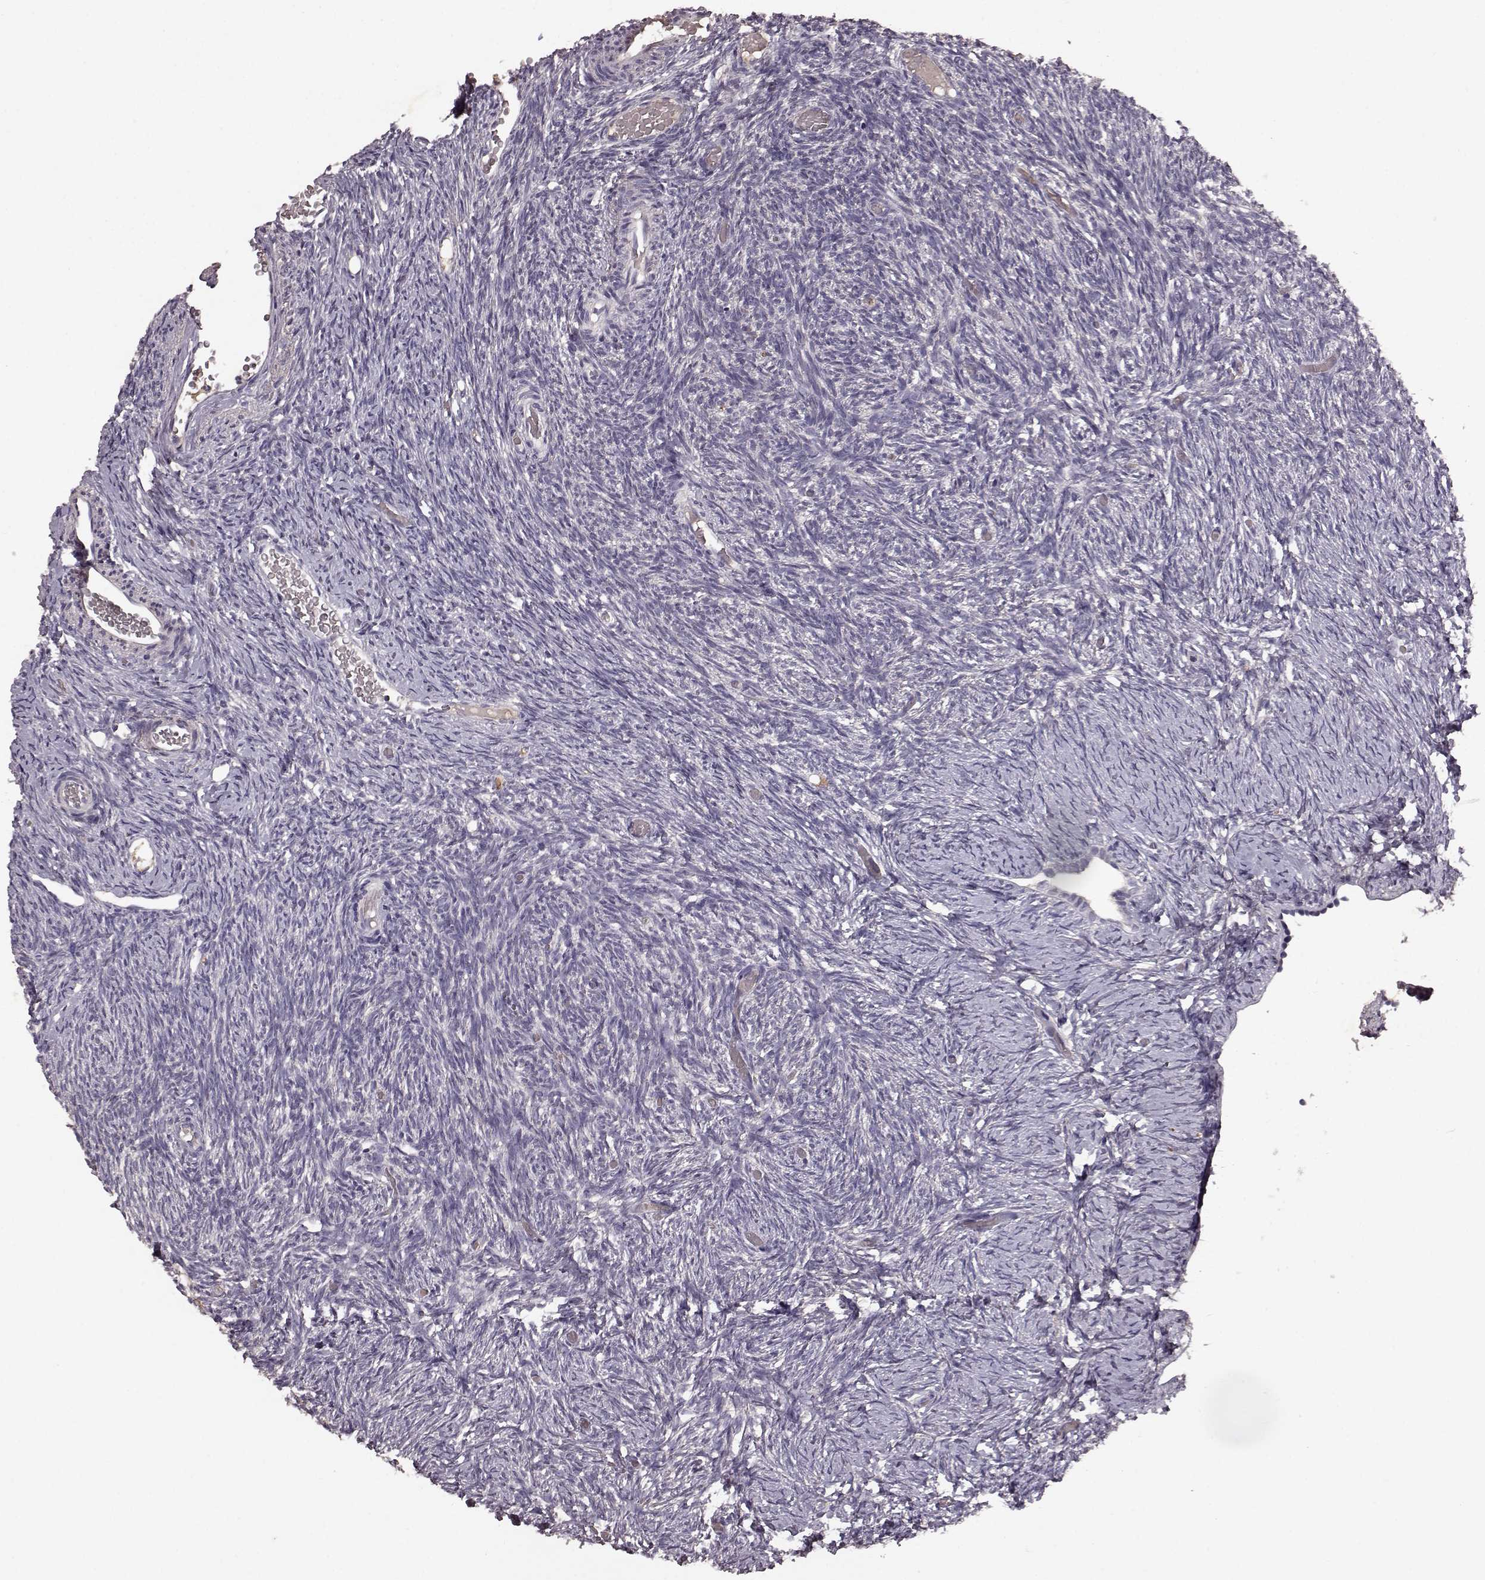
{"staining": {"intensity": "negative", "quantity": "none", "location": "none"}, "tissue": "ovary", "cell_type": "Follicle cells", "image_type": "normal", "snomed": [{"axis": "morphology", "description": "Normal tissue, NOS"}, {"axis": "topography", "description": "Ovary"}], "caption": "IHC image of normal ovary stained for a protein (brown), which displays no staining in follicle cells.", "gene": "FRRS1L", "patient": {"sex": "female", "age": 39}}